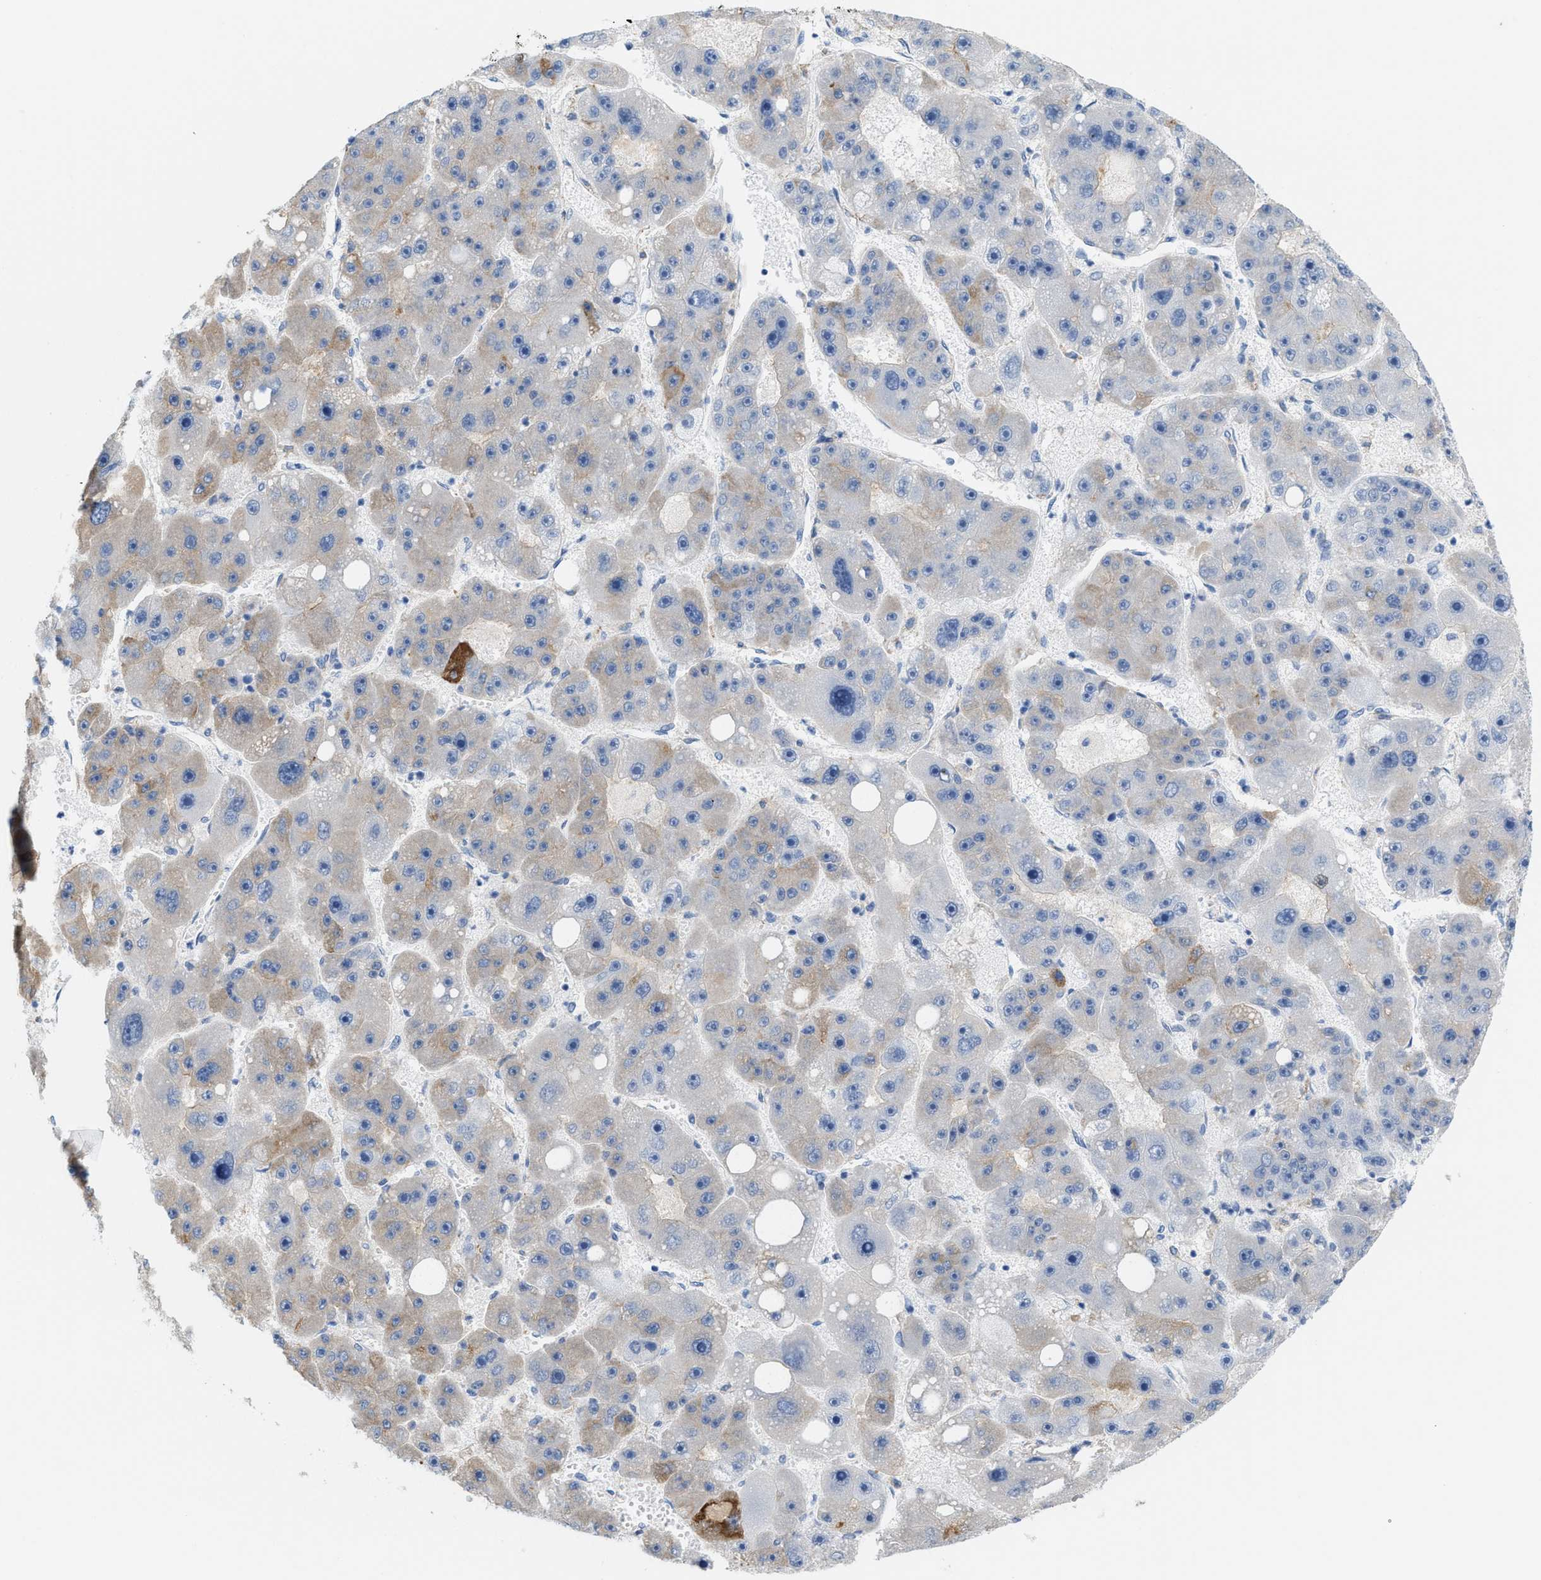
{"staining": {"intensity": "negative", "quantity": "none", "location": "none"}, "tissue": "liver cancer", "cell_type": "Tumor cells", "image_type": "cancer", "snomed": [{"axis": "morphology", "description": "Carcinoma, Hepatocellular, NOS"}, {"axis": "topography", "description": "Liver"}], "caption": "Micrograph shows no protein staining in tumor cells of liver cancer (hepatocellular carcinoma) tissue.", "gene": "KIFC3", "patient": {"sex": "female", "age": 61}}